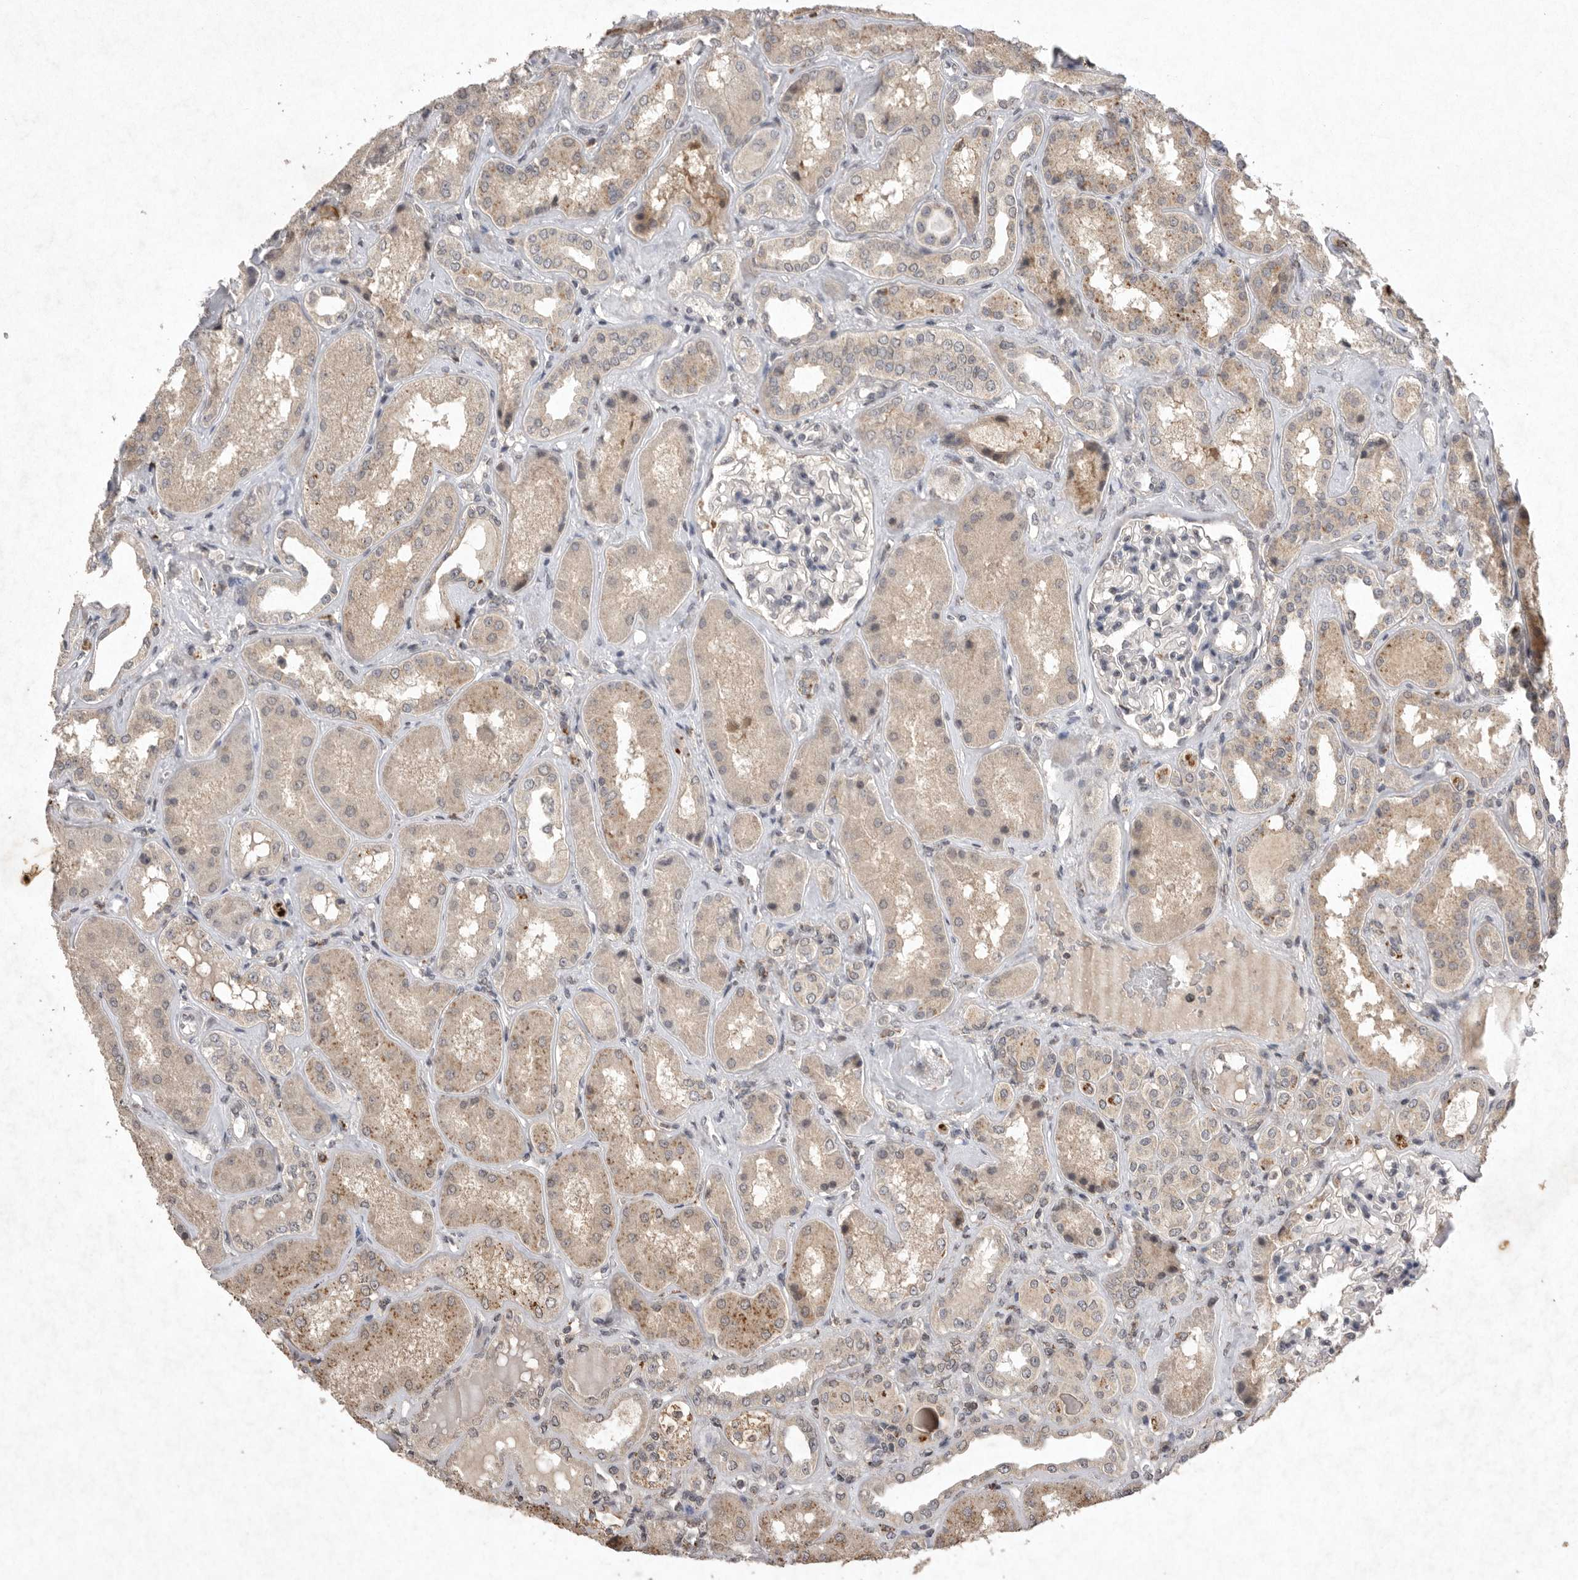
{"staining": {"intensity": "weak", "quantity": "<25%", "location": "cytoplasmic/membranous,nuclear"}, "tissue": "kidney", "cell_type": "Cells in glomeruli", "image_type": "normal", "snomed": [{"axis": "morphology", "description": "Normal tissue, NOS"}, {"axis": "topography", "description": "Kidney"}], "caption": "Cells in glomeruli are negative for brown protein staining in normal kidney. (Immunohistochemistry, brightfield microscopy, high magnification).", "gene": "APLNR", "patient": {"sex": "female", "age": 56}}